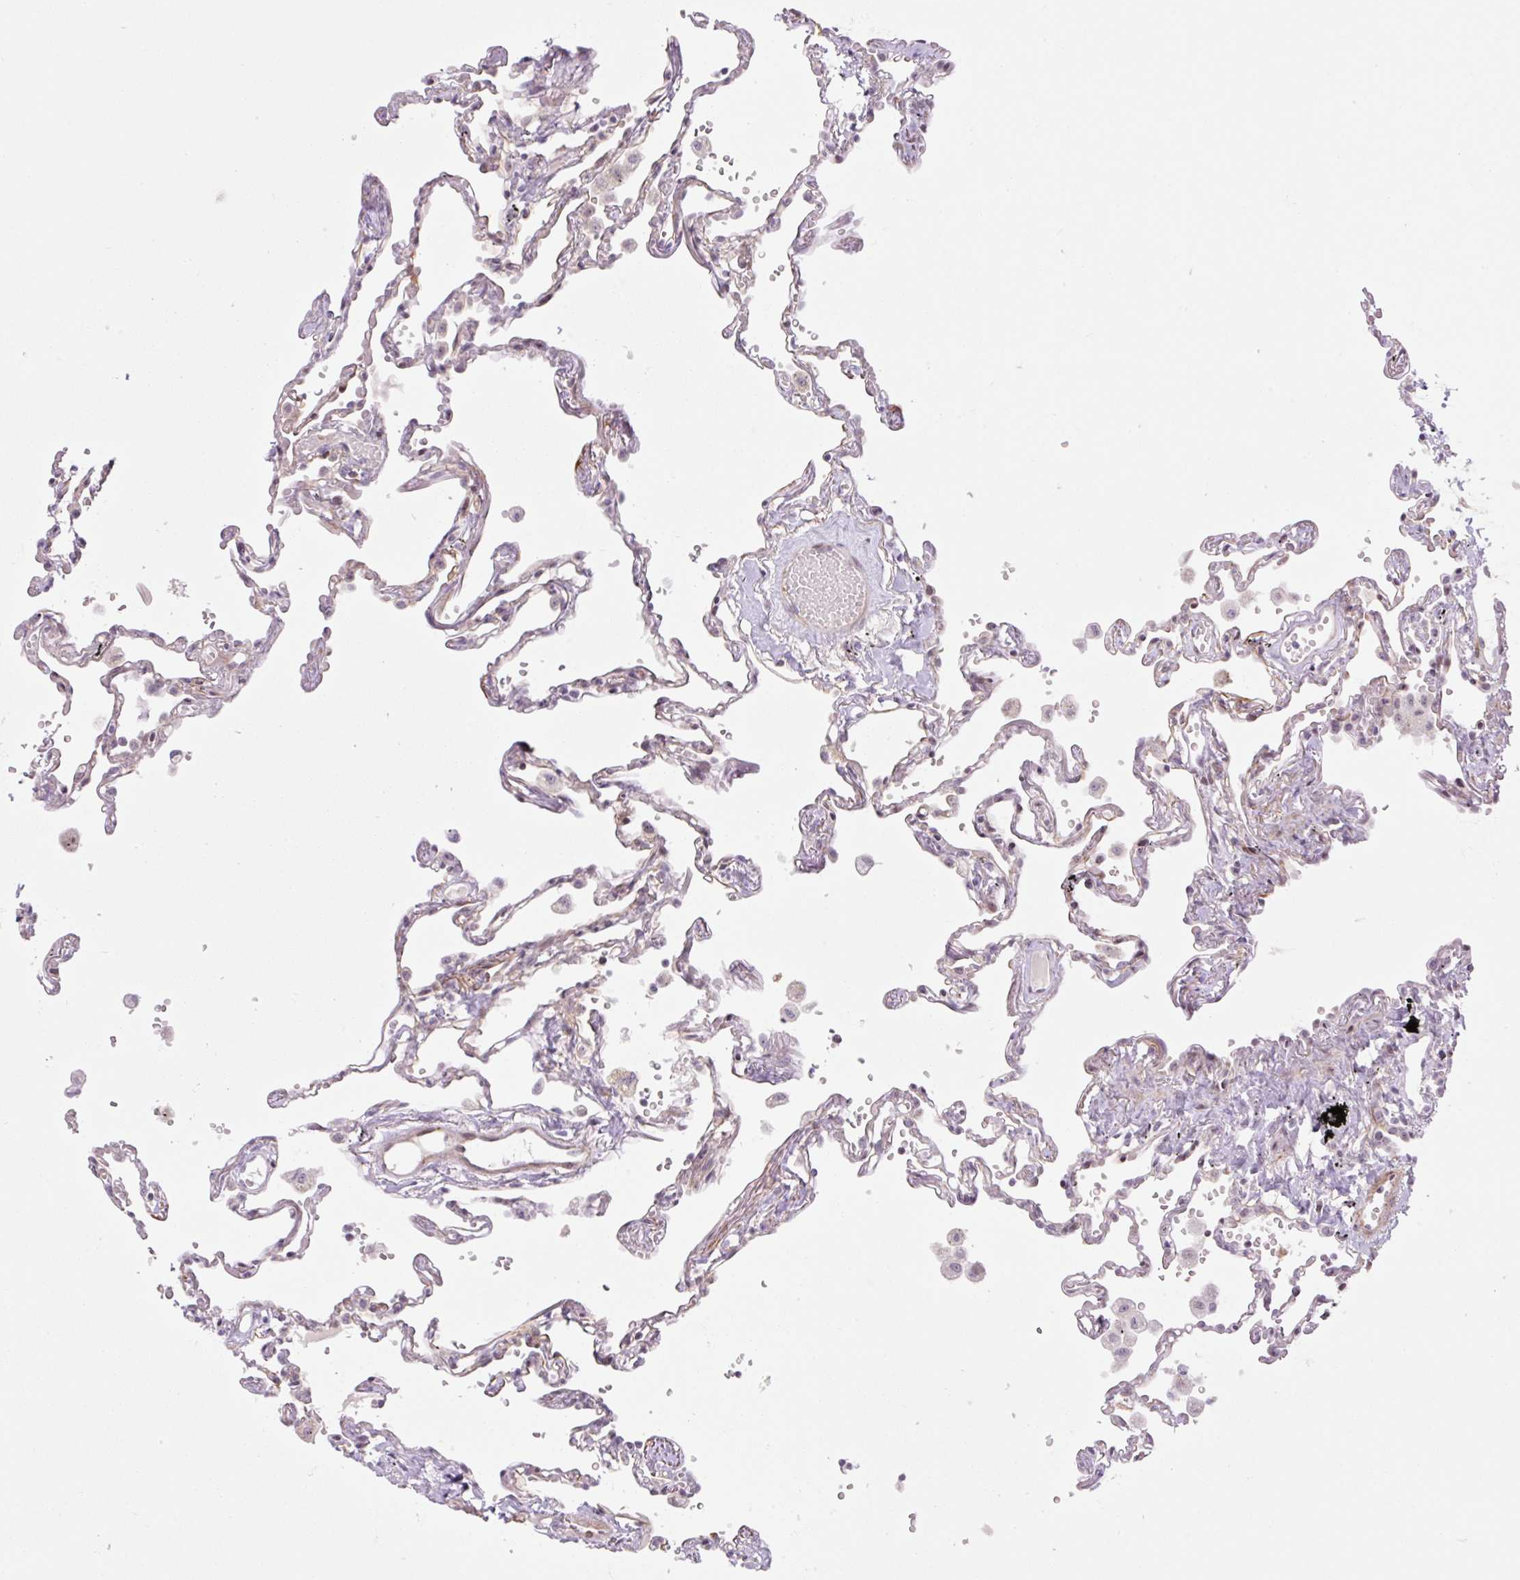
{"staining": {"intensity": "weak", "quantity": "25%-75%", "location": "cytoplasmic/membranous"}, "tissue": "lung", "cell_type": "Alveolar cells", "image_type": "normal", "snomed": [{"axis": "morphology", "description": "Normal tissue, NOS"}, {"axis": "topography", "description": "Lung"}], "caption": "Immunohistochemical staining of normal lung exhibits low levels of weak cytoplasmic/membranous expression in approximately 25%-75% of alveolar cells. The protein is shown in brown color, while the nuclei are stained blue.", "gene": "ENSG00000268750", "patient": {"sex": "female", "age": 67}}